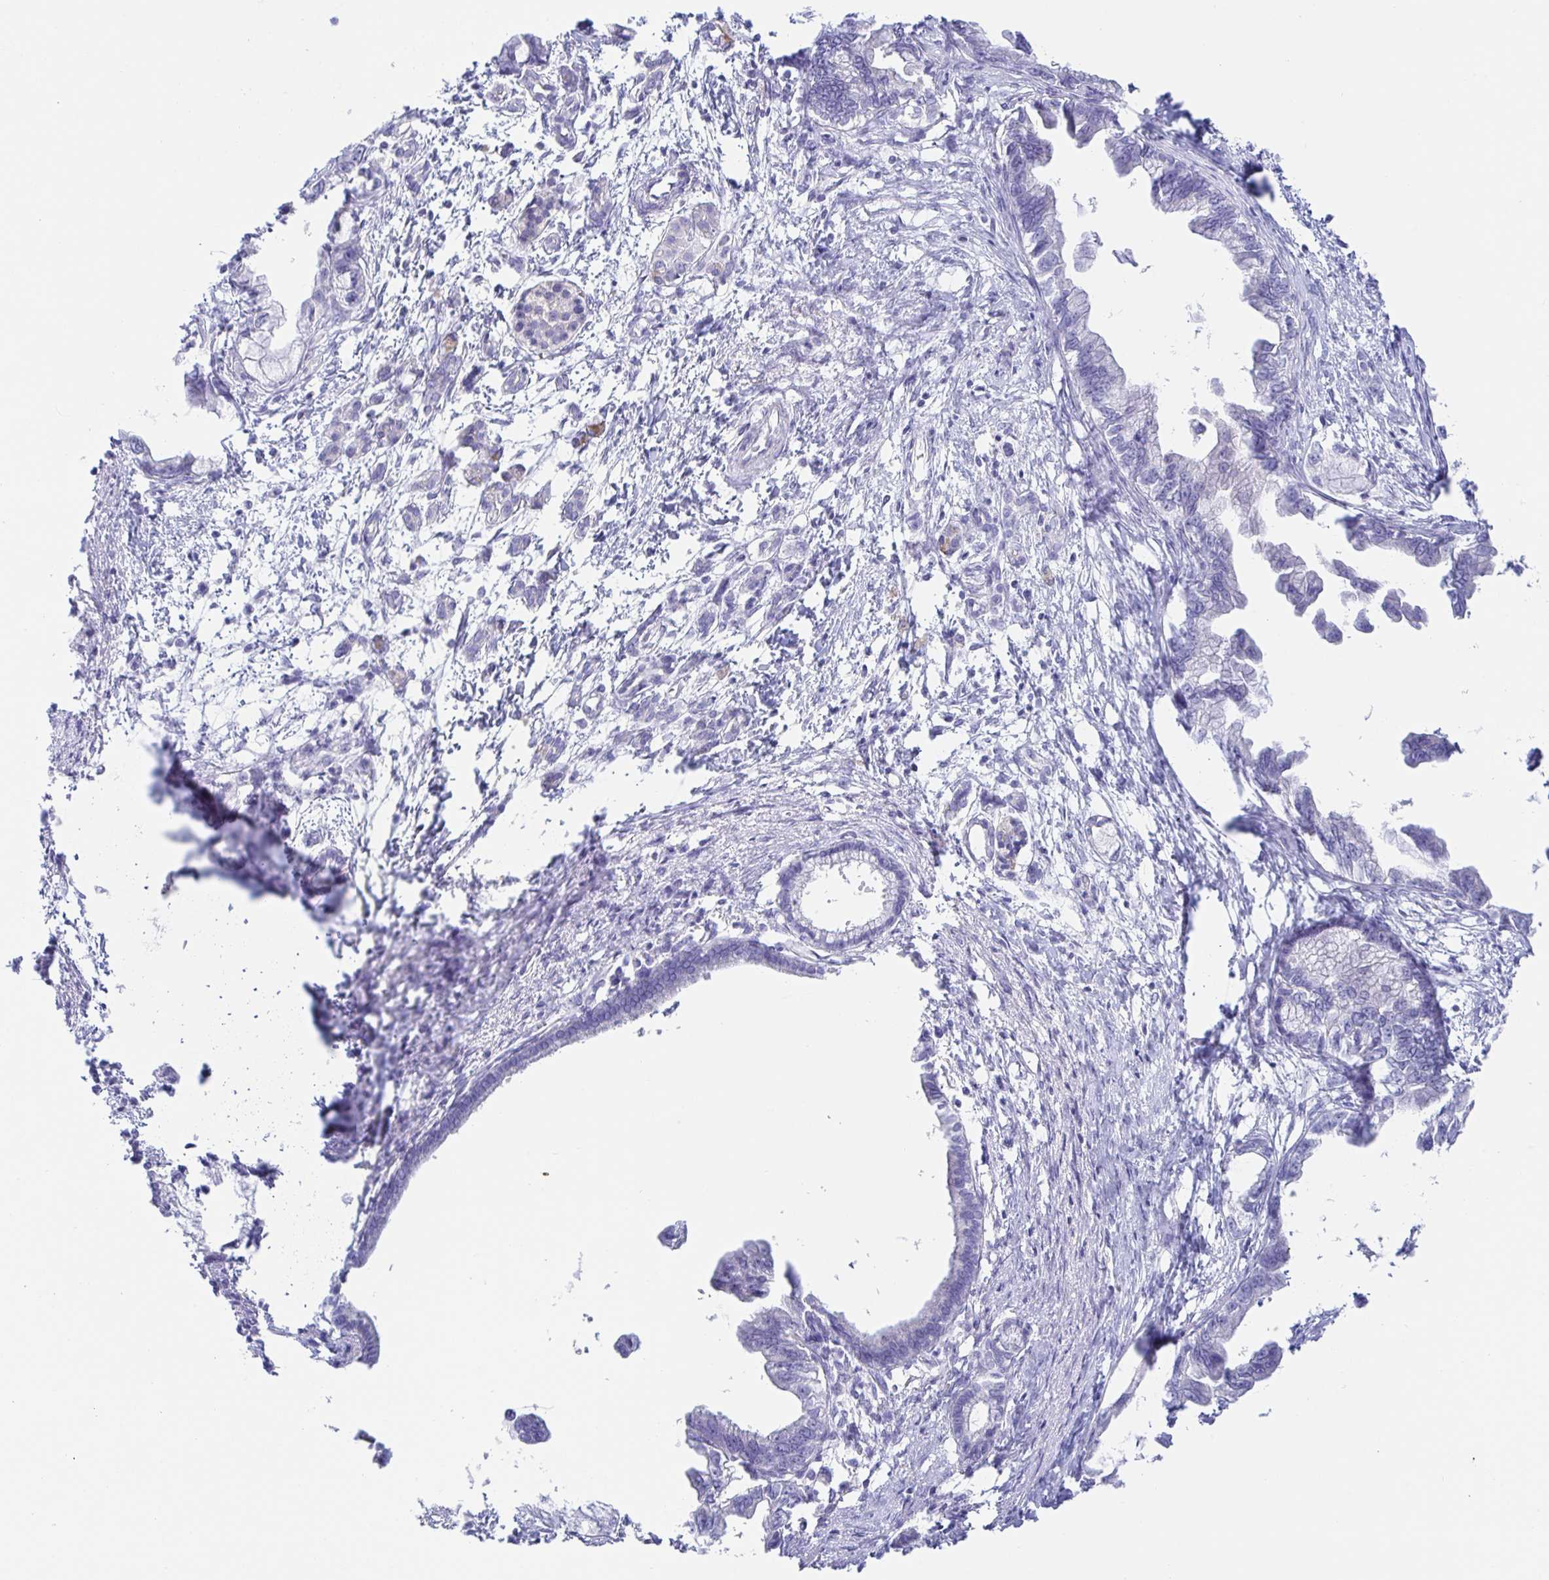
{"staining": {"intensity": "negative", "quantity": "none", "location": "none"}, "tissue": "pancreatic cancer", "cell_type": "Tumor cells", "image_type": "cancer", "snomed": [{"axis": "morphology", "description": "Adenocarcinoma, NOS"}, {"axis": "topography", "description": "Pancreas"}], "caption": "Human pancreatic cancer stained for a protein using IHC displays no expression in tumor cells.", "gene": "SIAH3", "patient": {"sex": "male", "age": 61}}